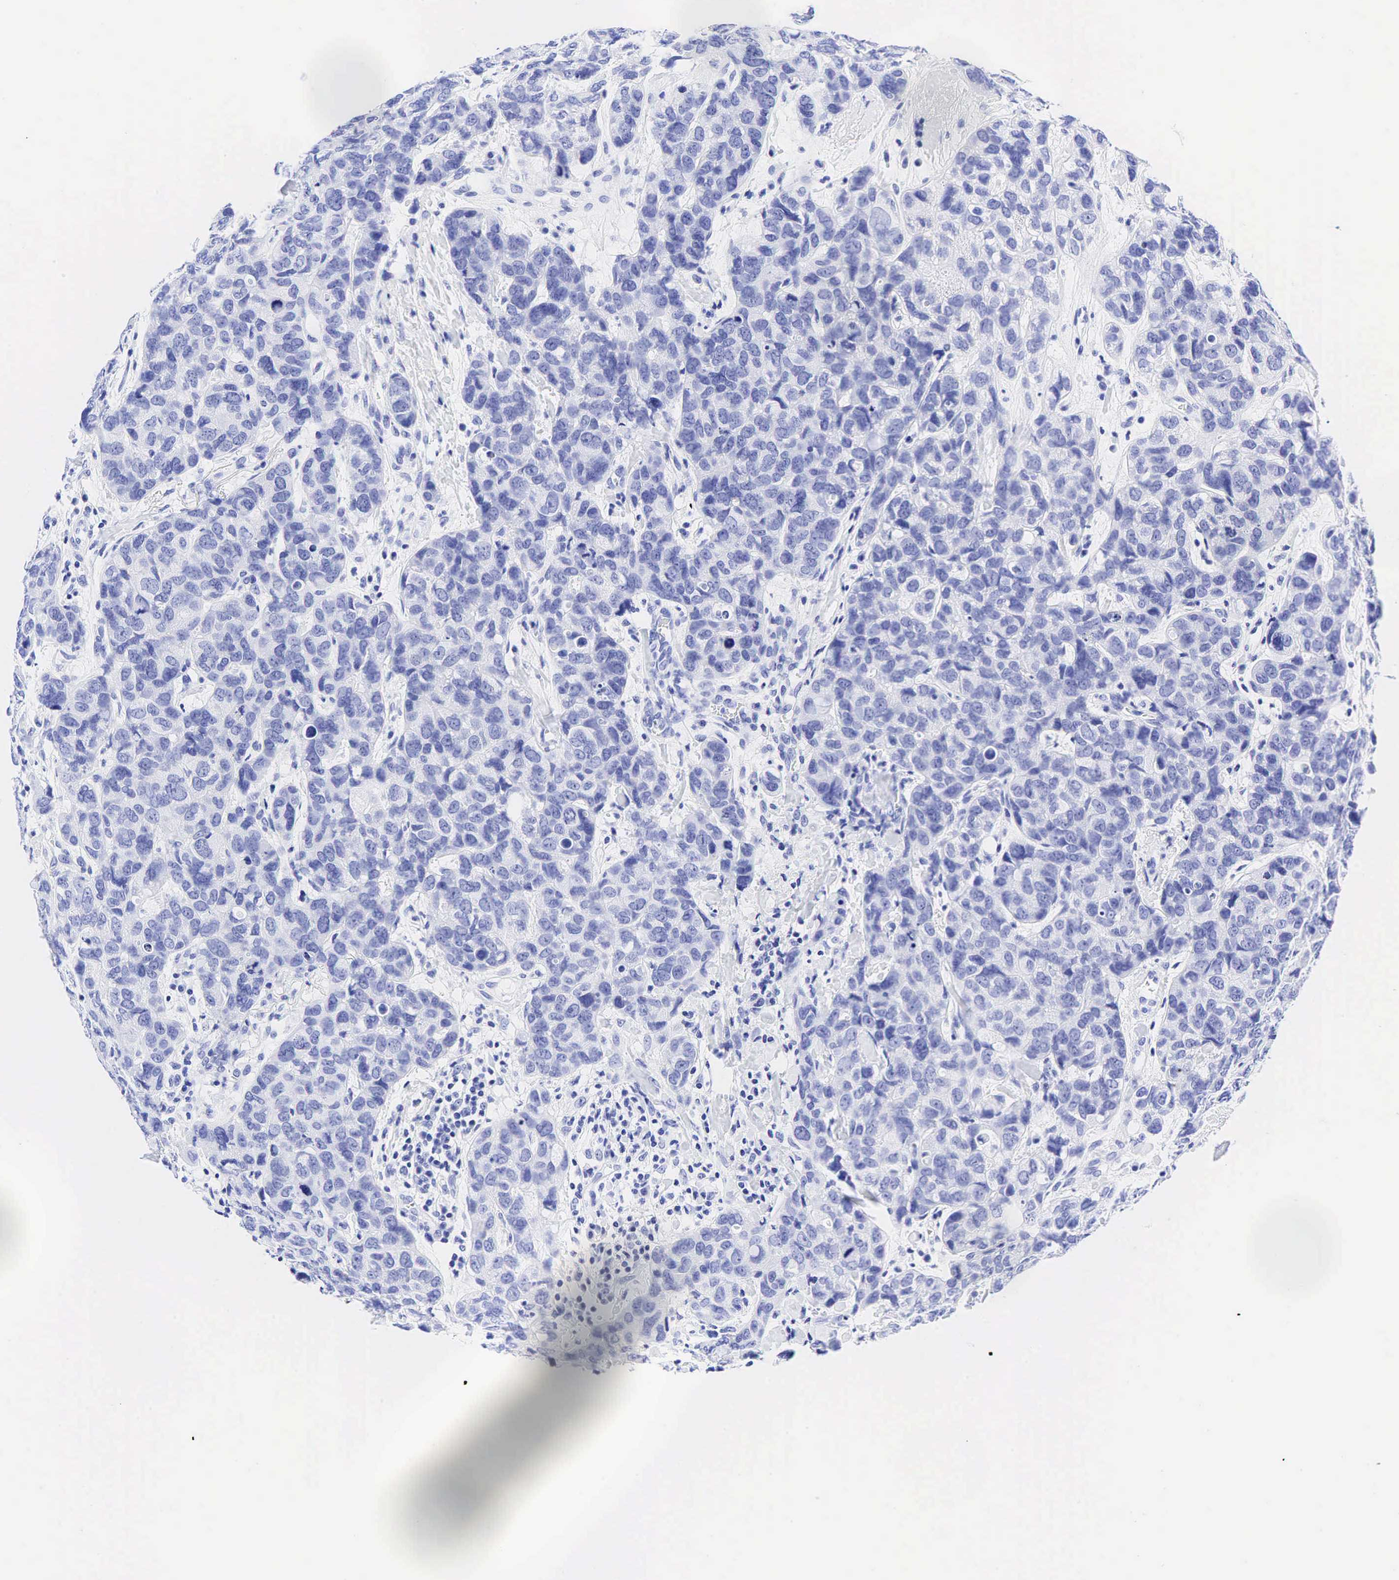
{"staining": {"intensity": "negative", "quantity": "none", "location": "none"}, "tissue": "breast cancer", "cell_type": "Tumor cells", "image_type": "cancer", "snomed": [{"axis": "morphology", "description": "Duct carcinoma"}, {"axis": "topography", "description": "Breast"}], "caption": "Histopathology image shows no protein expression in tumor cells of breast cancer tissue.", "gene": "CHGA", "patient": {"sex": "female", "age": 91}}